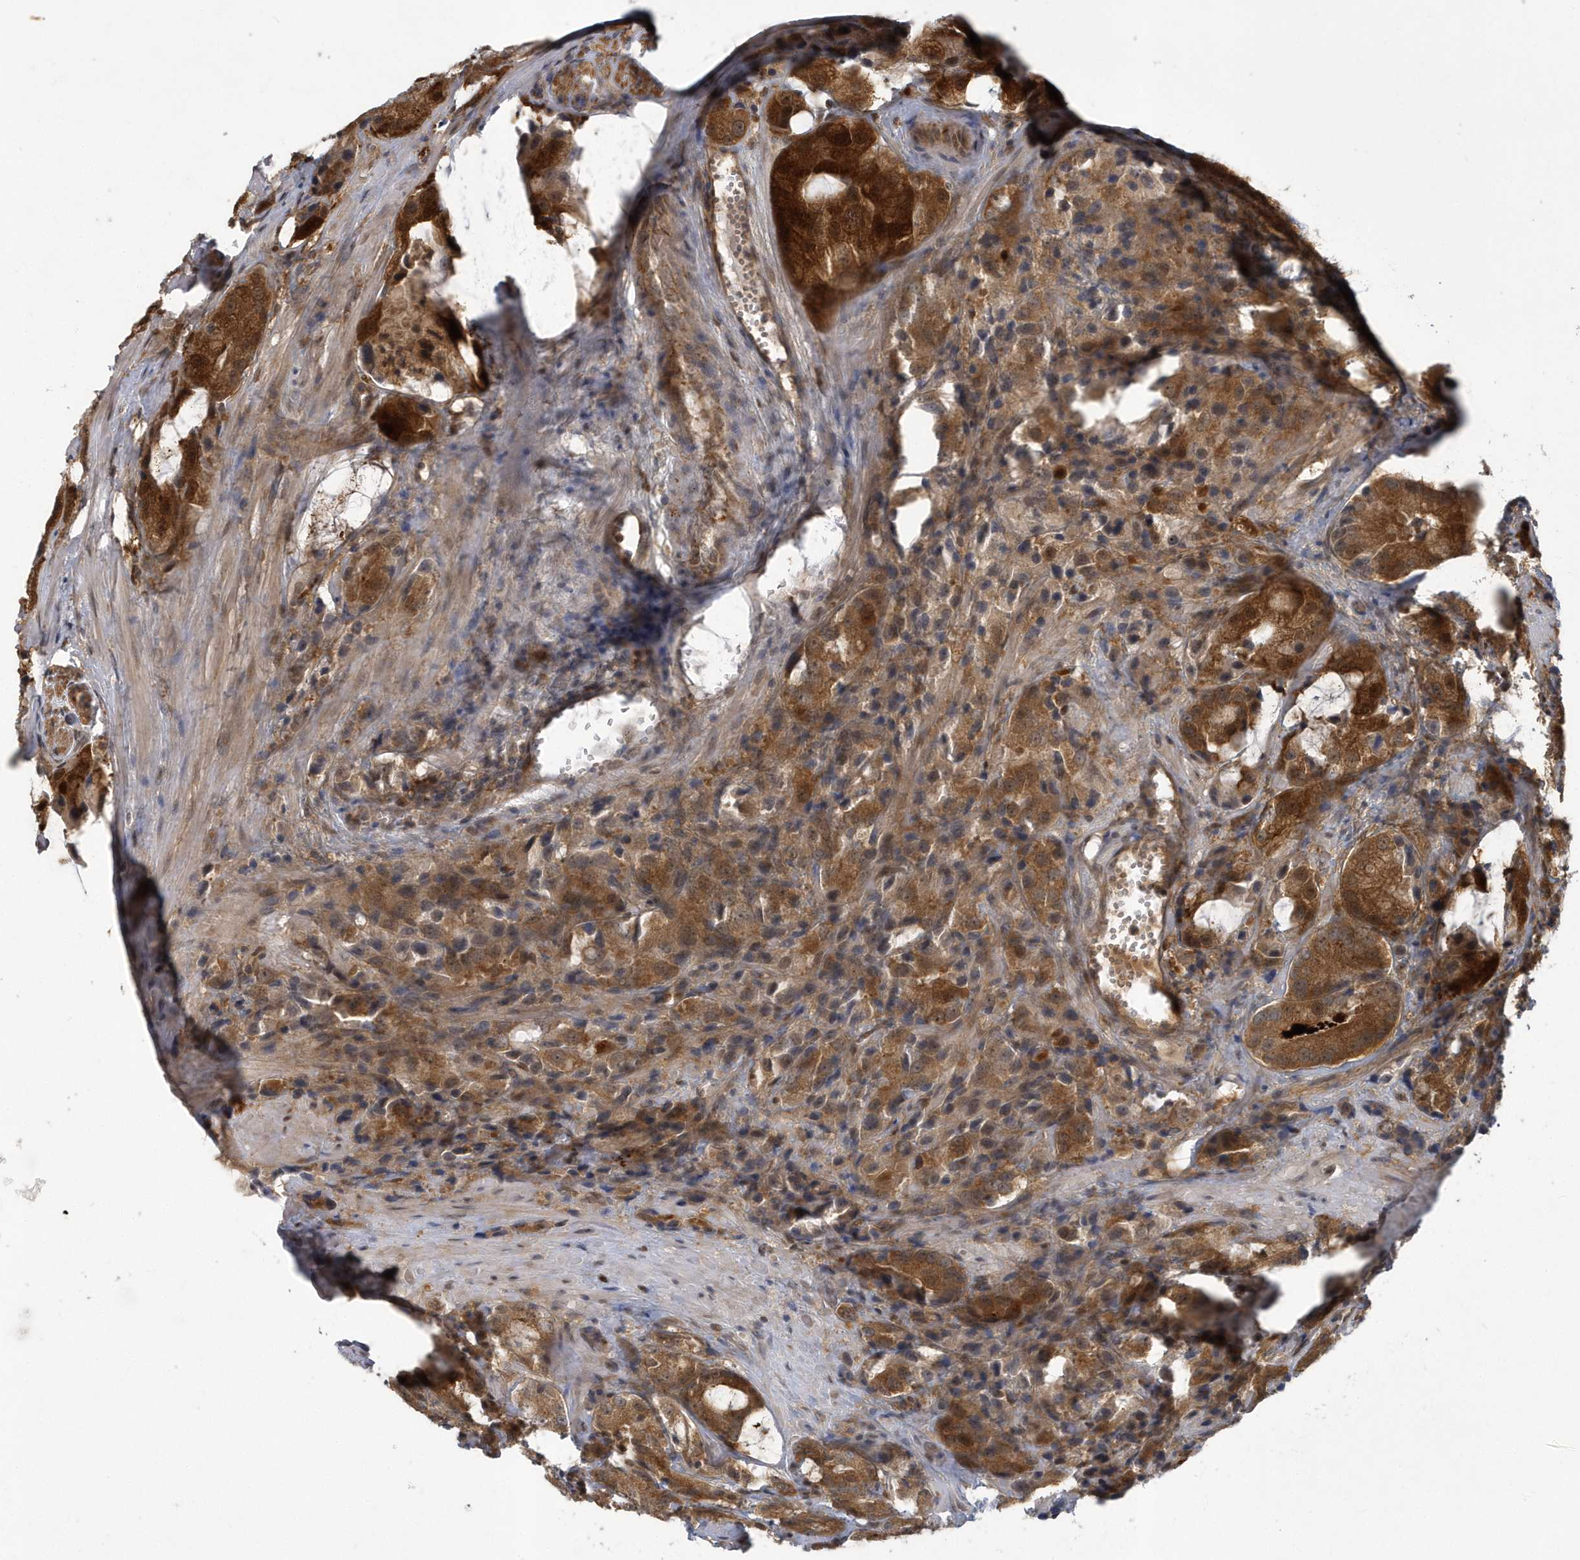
{"staining": {"intensity": "moderate", "quantity": ">75%", "location": "cytoplasmic/membranous"}, "tissue": "prostate cancer", "cell_type": "Tumor cells", "image_type": "cancer", "snomed": [{"axis": "morphology", "description": "Adenocarcinoma, High grade"}, {"axis": "topography", "description": "Prostate"}], "caption": "A medium amount of moderate cytoplasmic/membranous positivity is seen in approximately >75% of tumor cells in adenocarcinoma (high-grade) (prostate) tissue.", "gene": "ATG4A", "patient": {"sex": "male", "age": 70}}